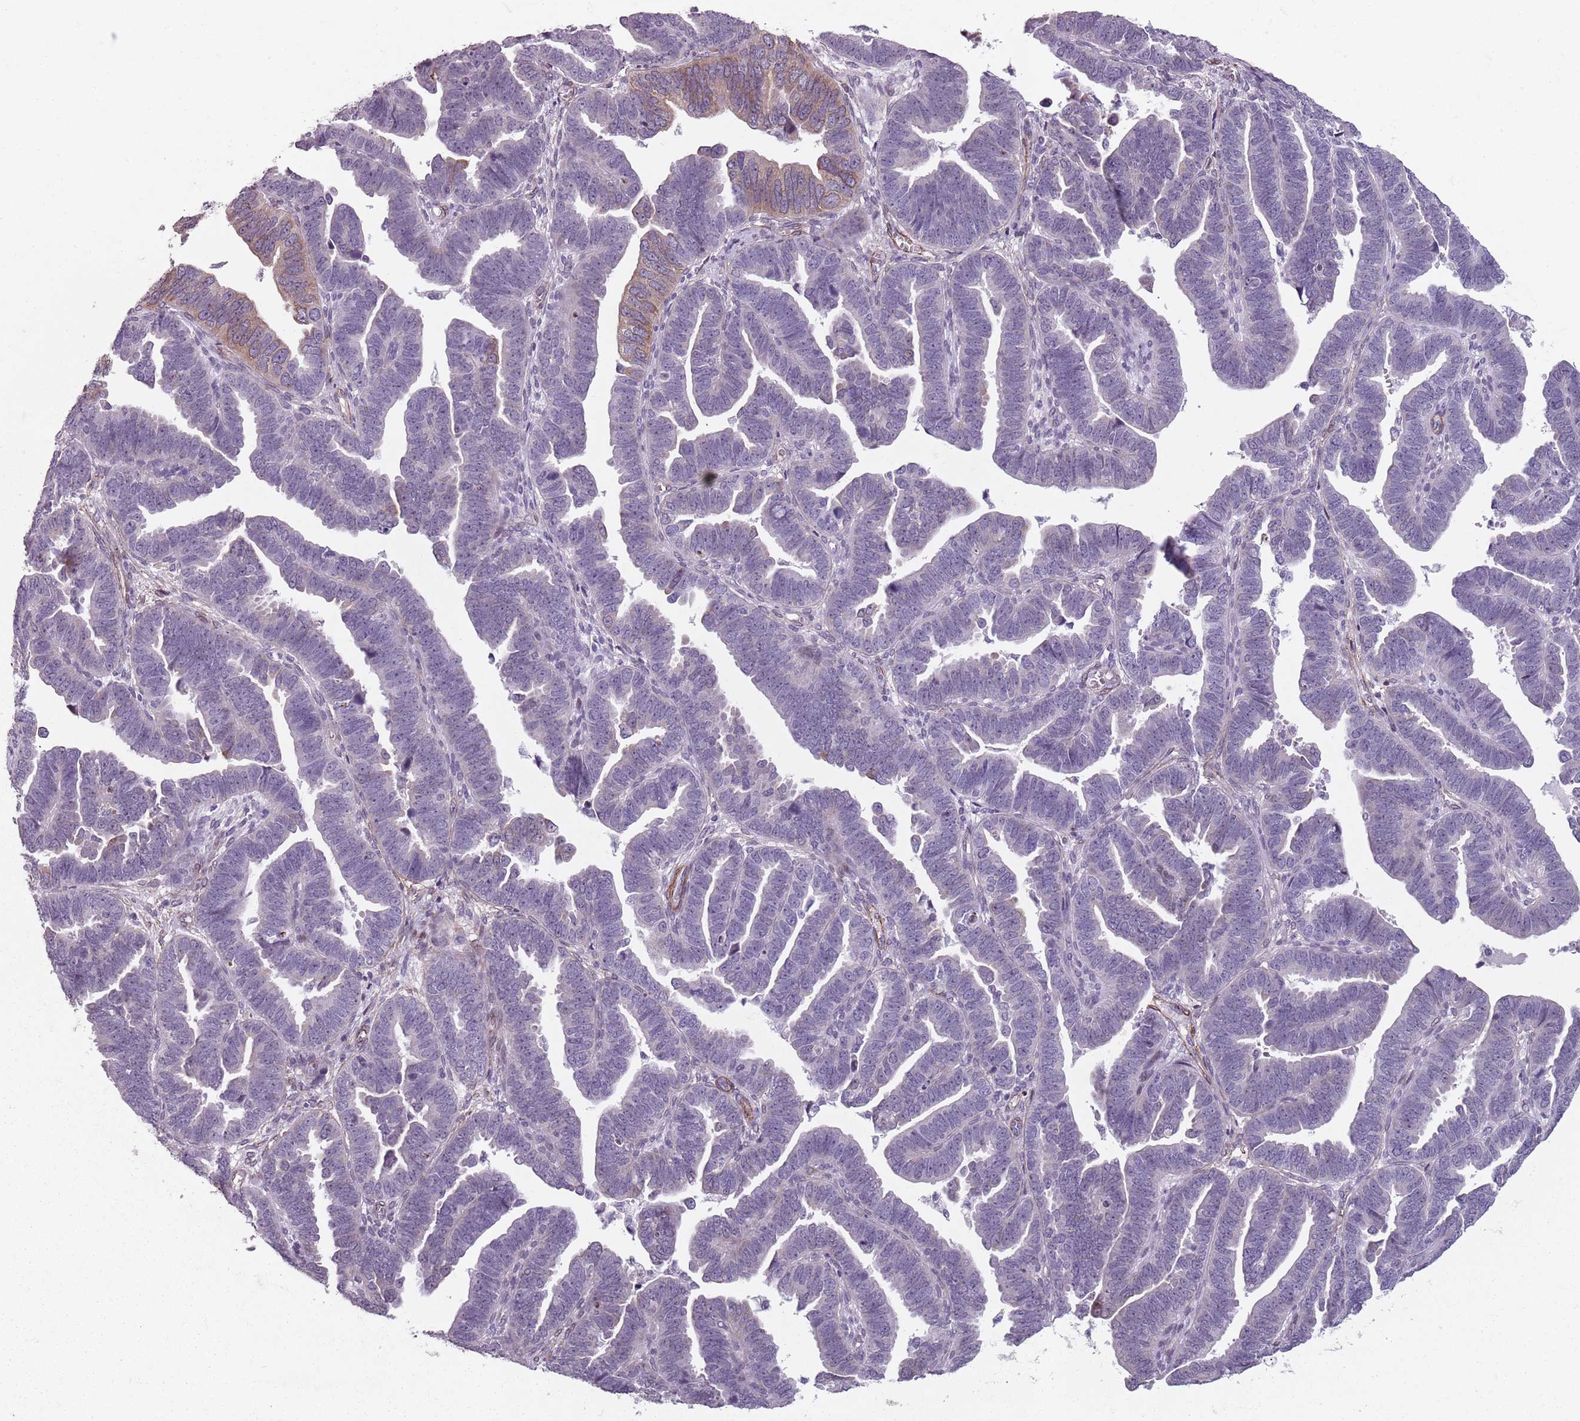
{"staining": {"intensity": "moderate", "quantity": "<25%", "location": "cytoplasmic/membranous"}, "tissue": "endometrial cancer", "cell_type": "Tumor cells", "image_type": "cancer", "snomed": [{"axis": "morphology", "description": "Adenocarcinoma, NOS"}, {"axis": "topography", "description": "Endometrium"}], "caption": "Endometrial cancer stained with DAB immunohistochemistry (IHC) displays low levels of moderate cytoplasmic/membranous staining in about <25% of tumor cells.", "gene": "TMC4", "patient": {"sex": "female", "age": 75}}